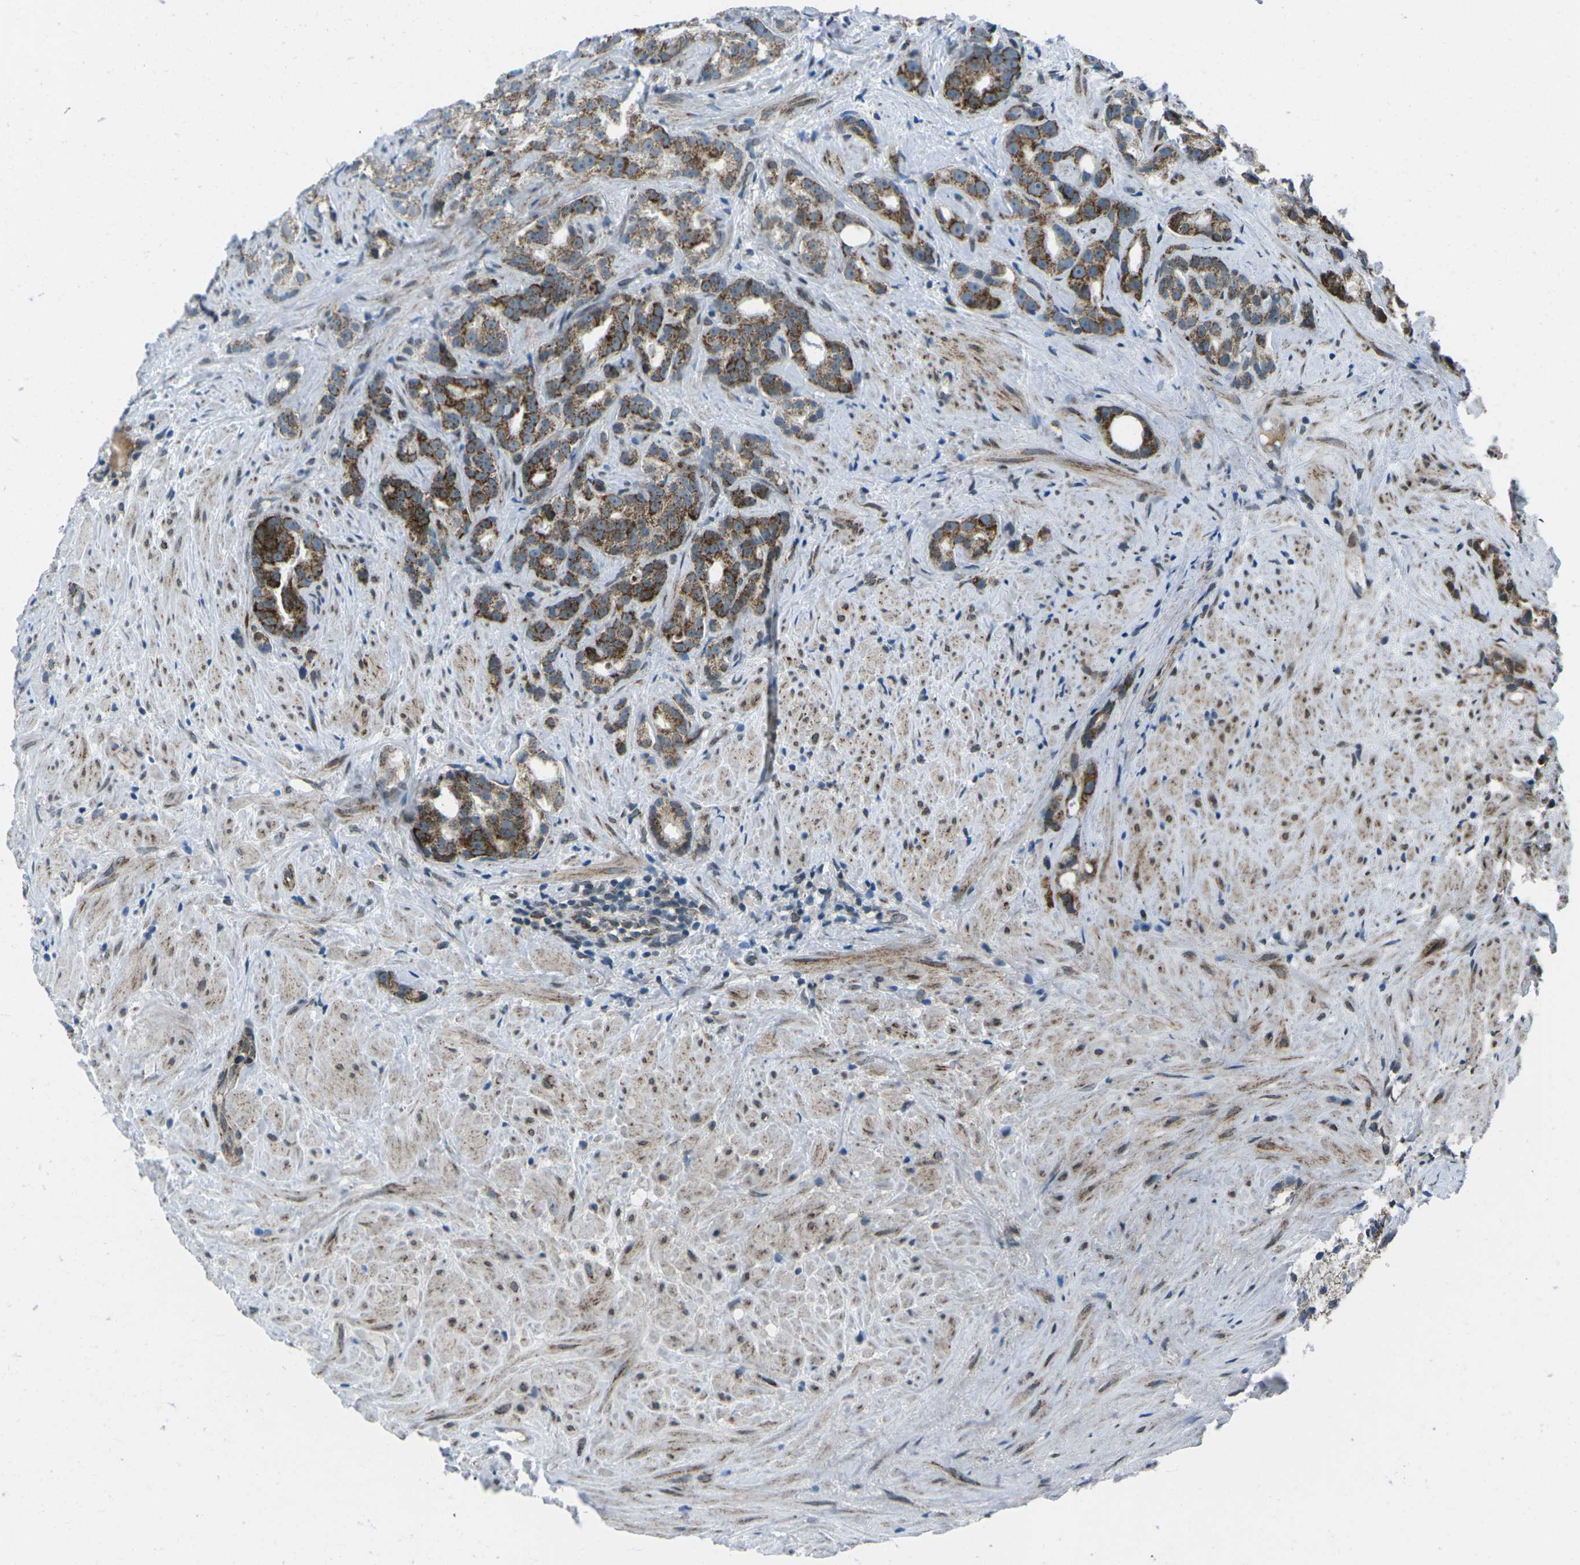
{"staining": {"intensity": "moderate", "quantity": ">75%", "location": "cytoplasmic/membranous"}, "tissue": "prostate cancer", "cell_type": "Tumor cells", "image_type": "cancer", "snomed": [{"axis": "morphology", "description": "Adenocarcinoma, Low grade"}, {"axis": "topography", "description": "Prostate"}], "caption": "Prostate adenocarcinoma (low-grade) stained with DAB IHC displays medium levels of moderate cytoplasmic/membranous expression in about >75% of tumor cells. Using DAB (3,3'-diaminobenzidine) (brown) and hematoxylin (blue) stains, captured at high magnification using brightfield microscopy.", "gene": "RFESD", "patient": {"sex": "male", "age": 89}}